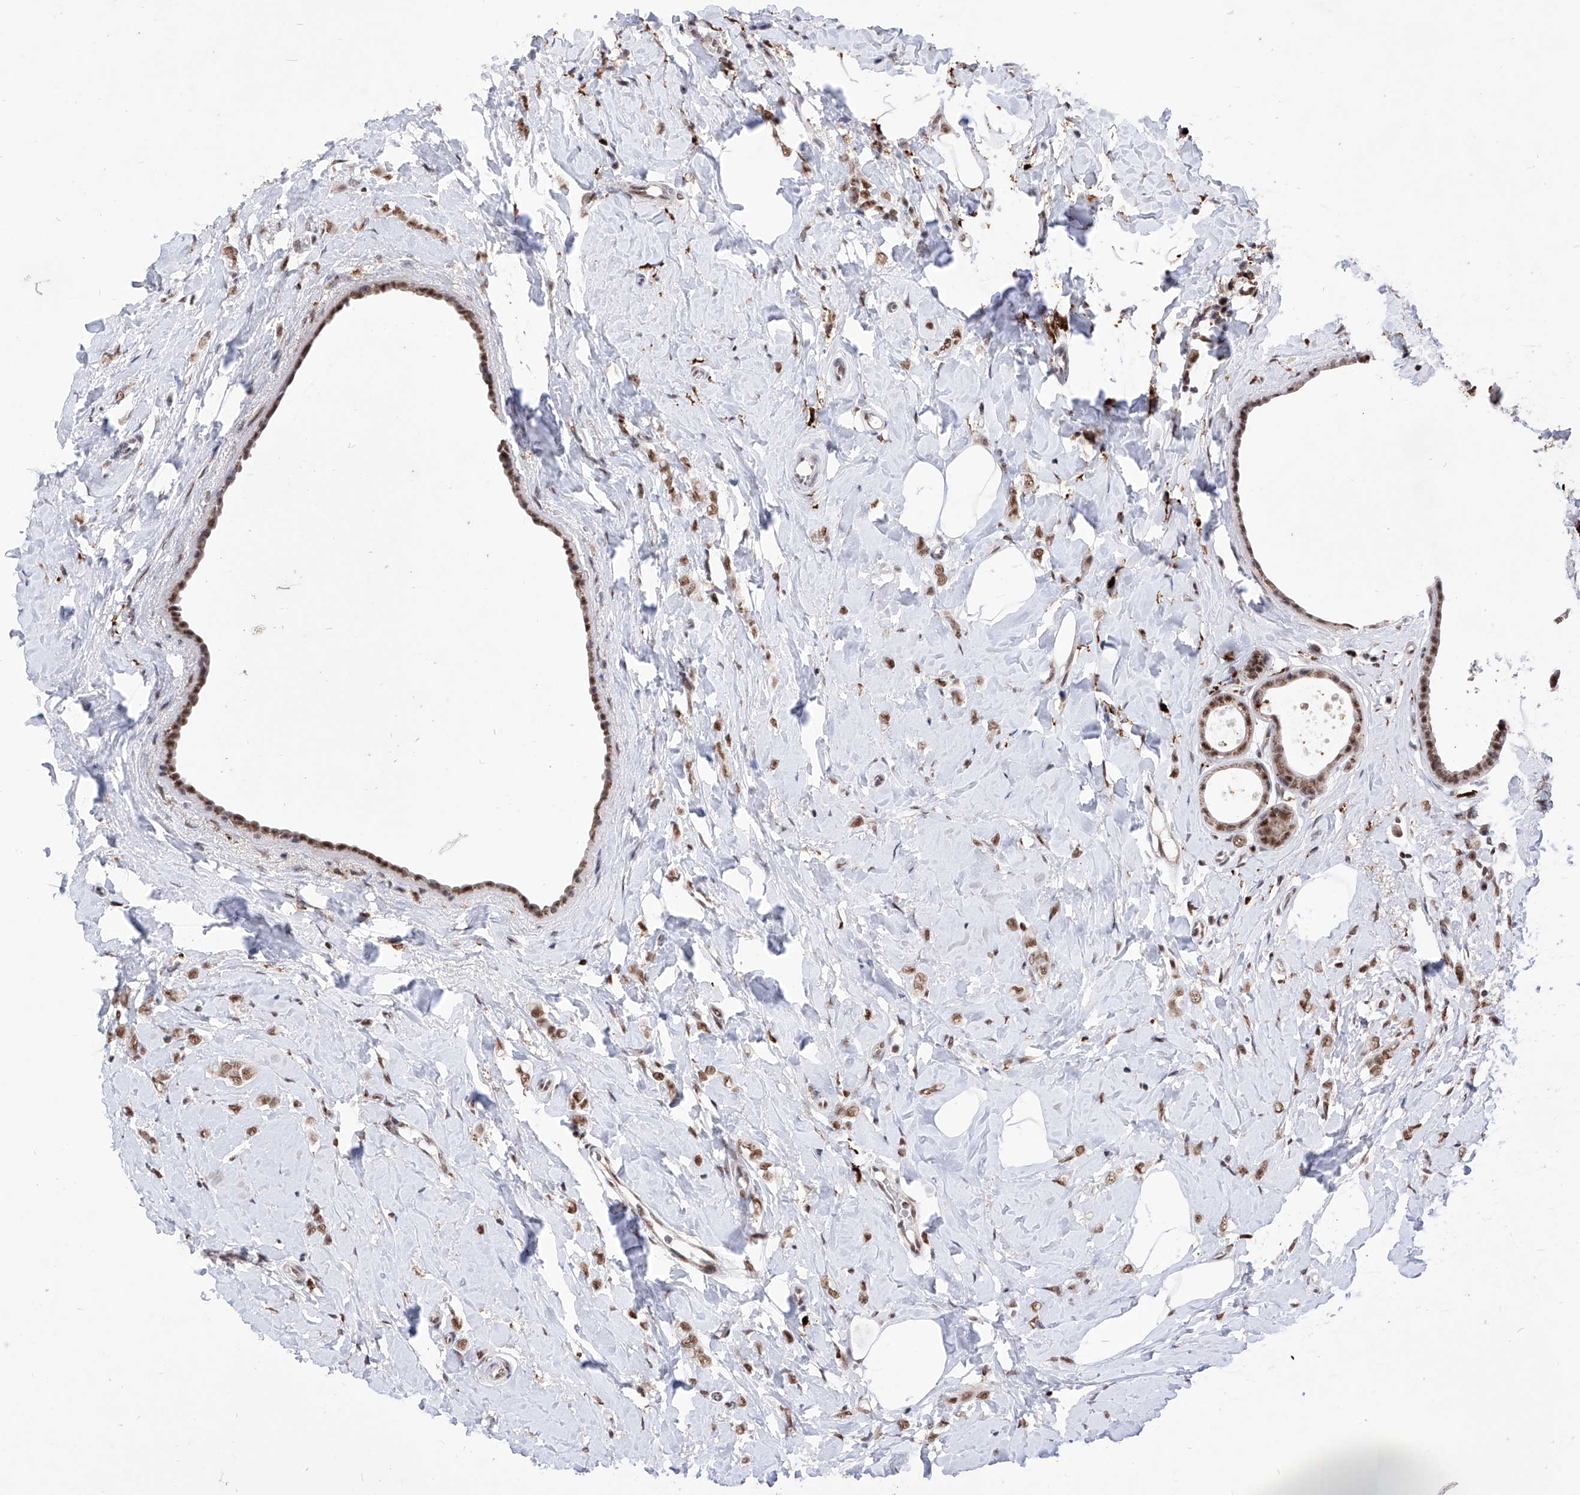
{"staining": {"intensity": "moderate", "quantity": ">75%", "location": "nuclear"}, "tissue": "breast cancer", "cell_type": "Tumor cells", "image_type": "cancer", "snomed": [{"axis": "morphology", "description": "Lobular carcinoma"}, {"axis": "topography", "description": "Breast"}], "caption": "Breast cancer (lobular carcinoma) stained with a brown dye demonstrates moderate nuclear positive expression in about >75% of tumor cells.", "gene": "PHF5A", "patient": {"sex": "female", "age": 47}}